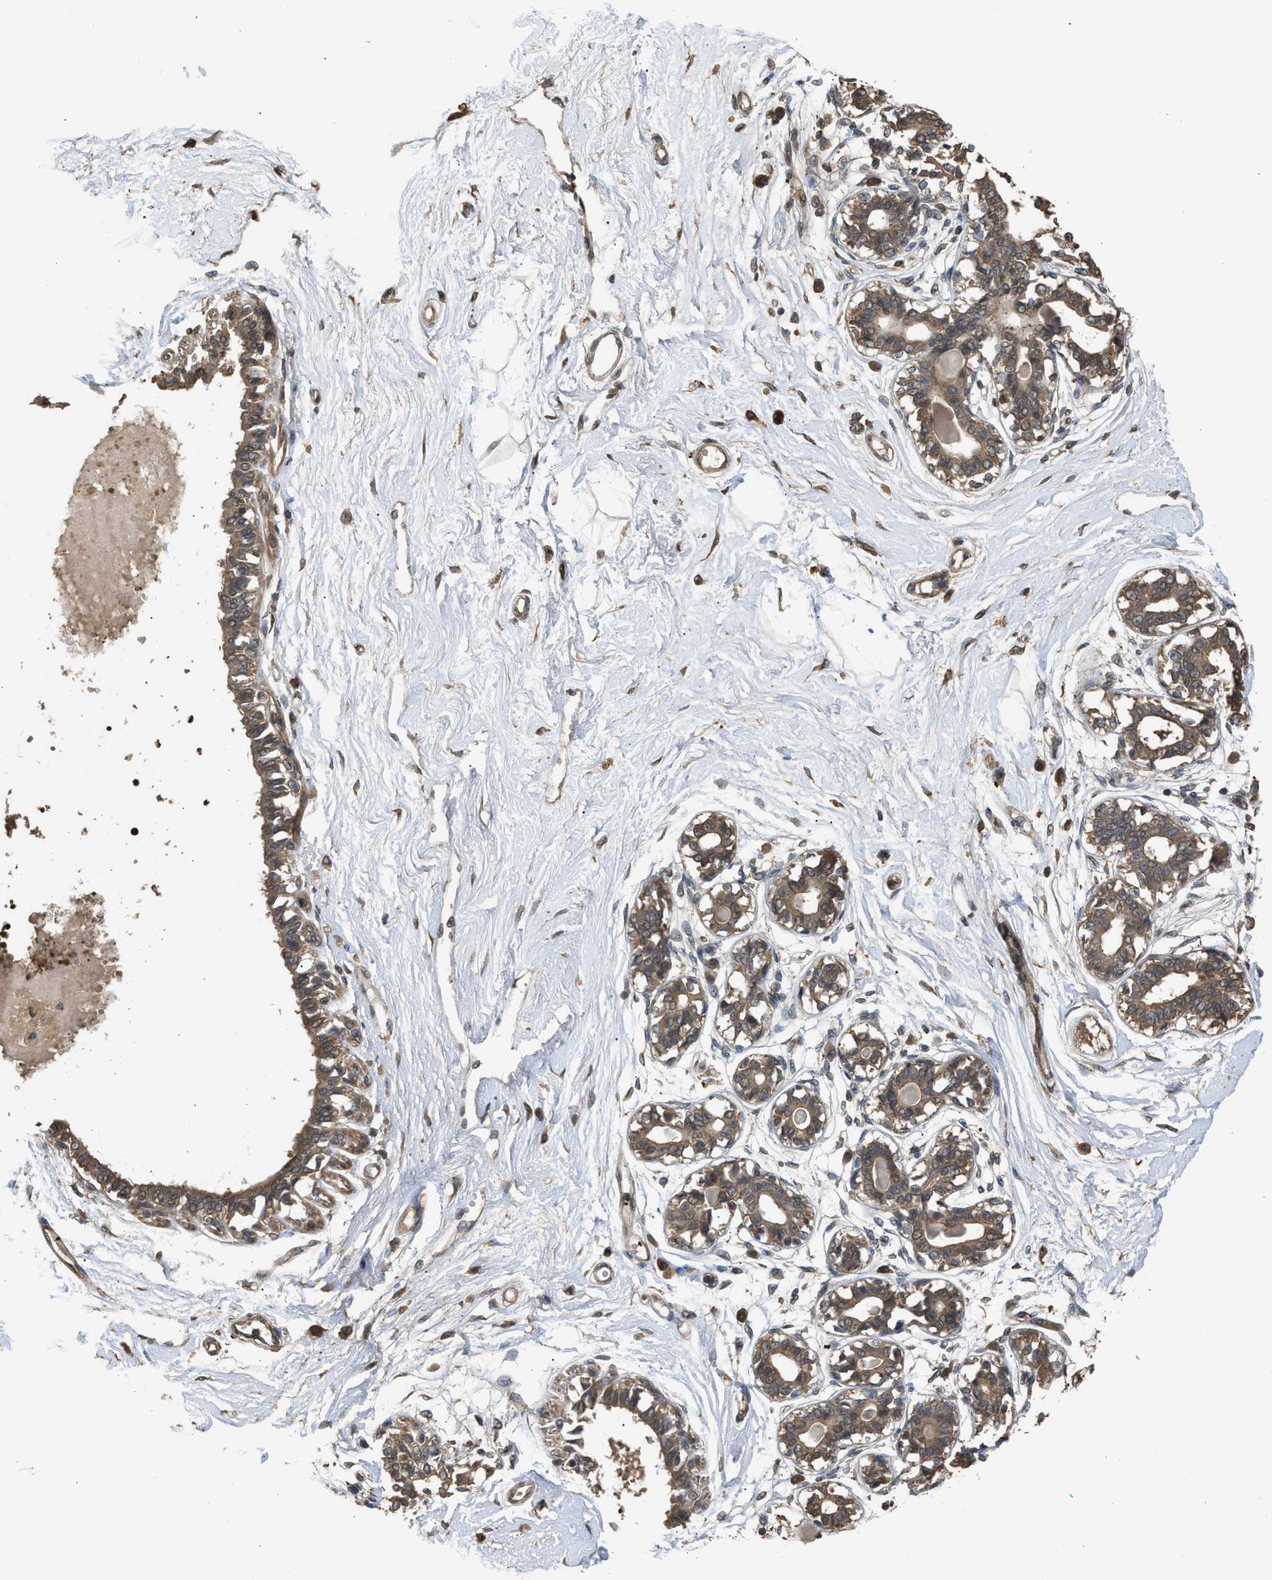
{"staining": {"intensity": "moderate", "quantity": ">75%", "location": "cytoplasmic/membranous"}, "tissue": "breast", "cell_type": "Adipocytes", "image_type": "normal", "snomed": [{"axis": "morphology", "description": "Normal tissue, NOS"}, {"axis": "topography", "description": "Breast"}], "caption": "DAB immunohistochemical staining of normal human breast shows moderate cytoplasmic/membranous protein staining in about >75% of adipocytes. Nuclei are stained in blue.", "gene": "ARHGDIA", "patient": {"sex": "female", "age": 45}}